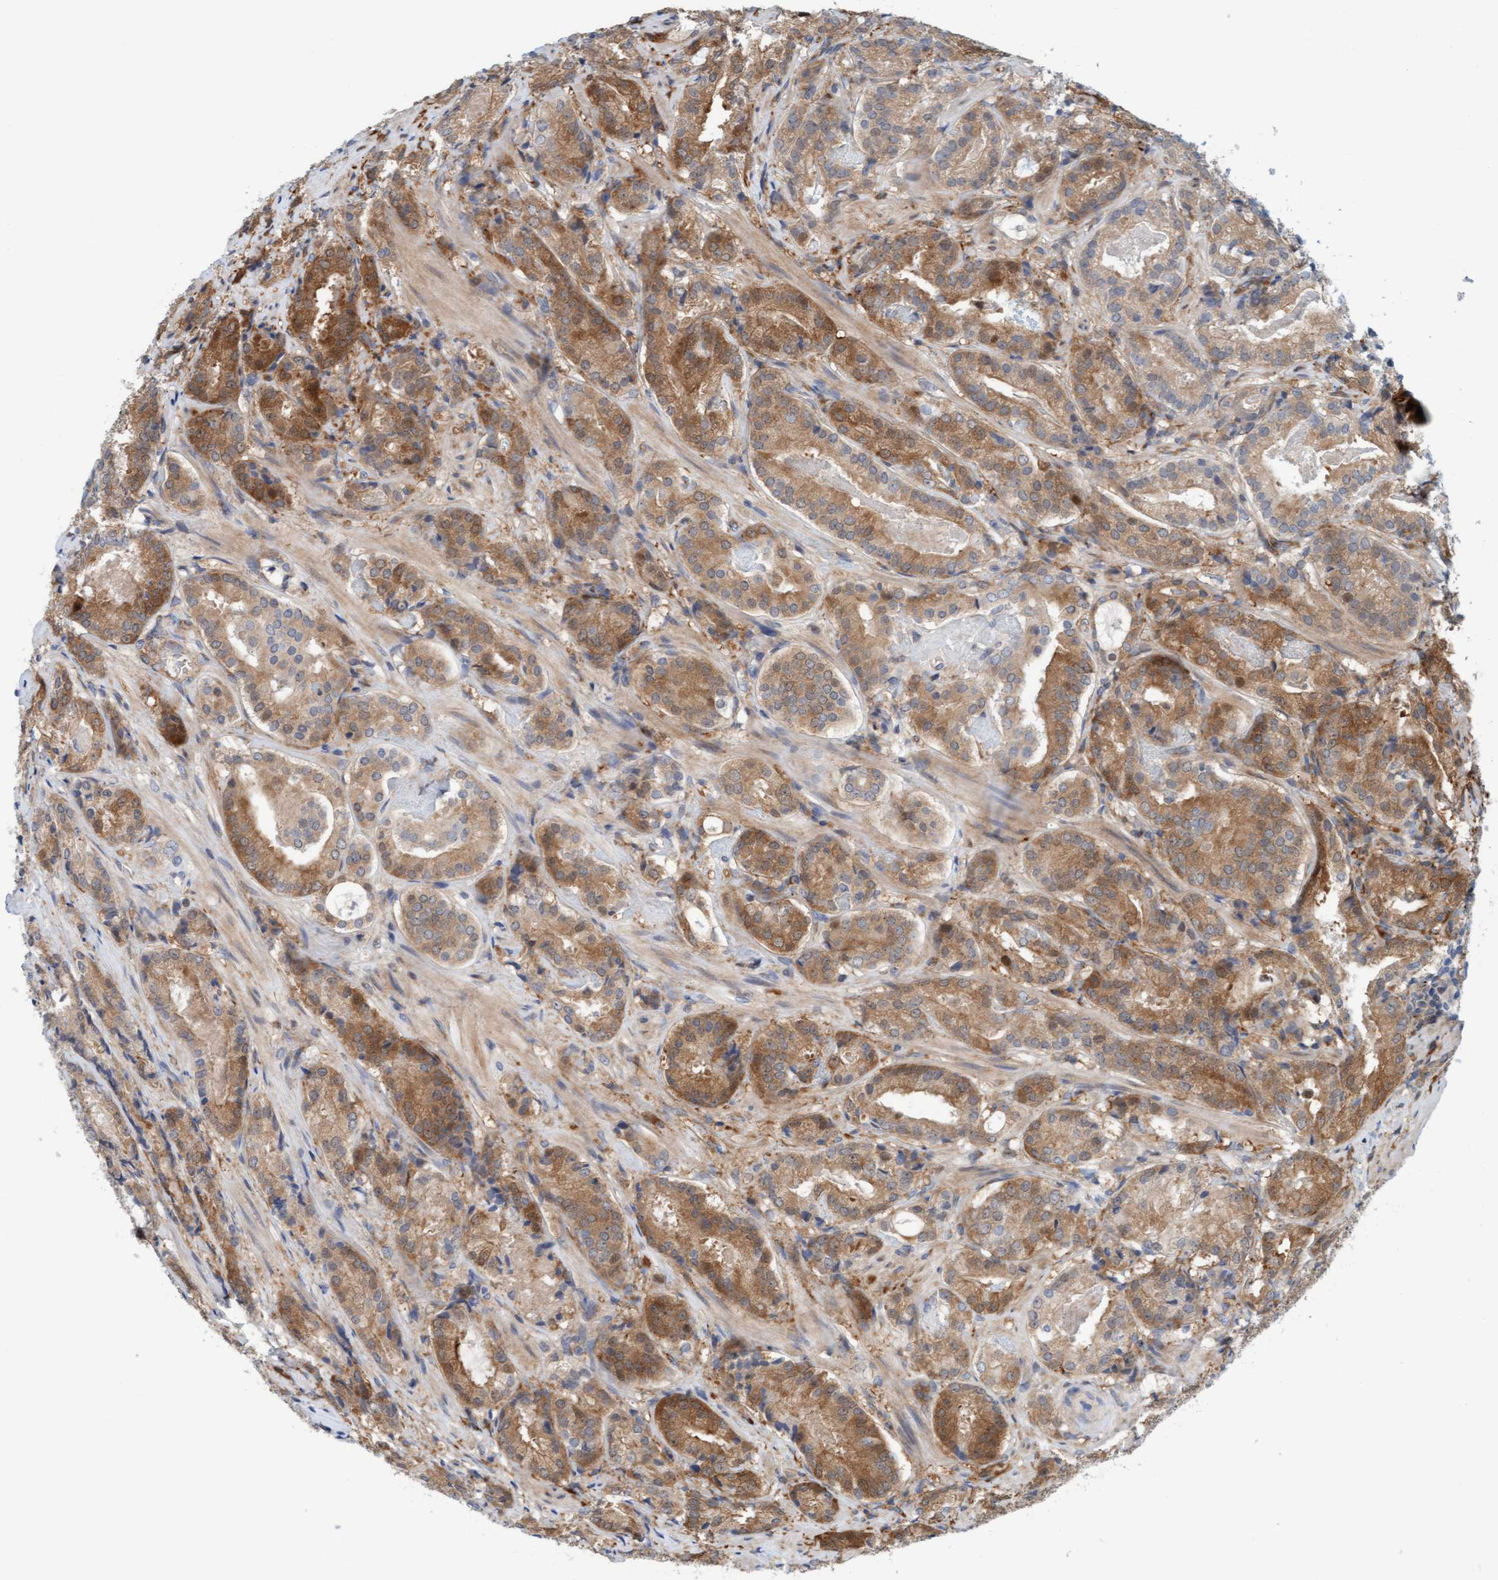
{"staining": {"intensity": "strong", "quantity": ">75%", "location": "cytoplasmic/membranous"}, "tissue": "prostate cancer", "cell_type": "Tumor cells", "image_type": "cancer", "snomed": [{"axis": "morphology", "description": "Adenocarcinoma, Low grade"}, {"axis": "topography", "description": "Prostate"}], "caption": "Prostate cancer (low-grade adenocarcinoma) was stained to show a protein in brown. There is high levels of strong cytoplasmic/membranous positivity in about >75% of tumor cells.", "gene": "EIF4EBP1", "patient": {"sex": "male", "age": 69}}